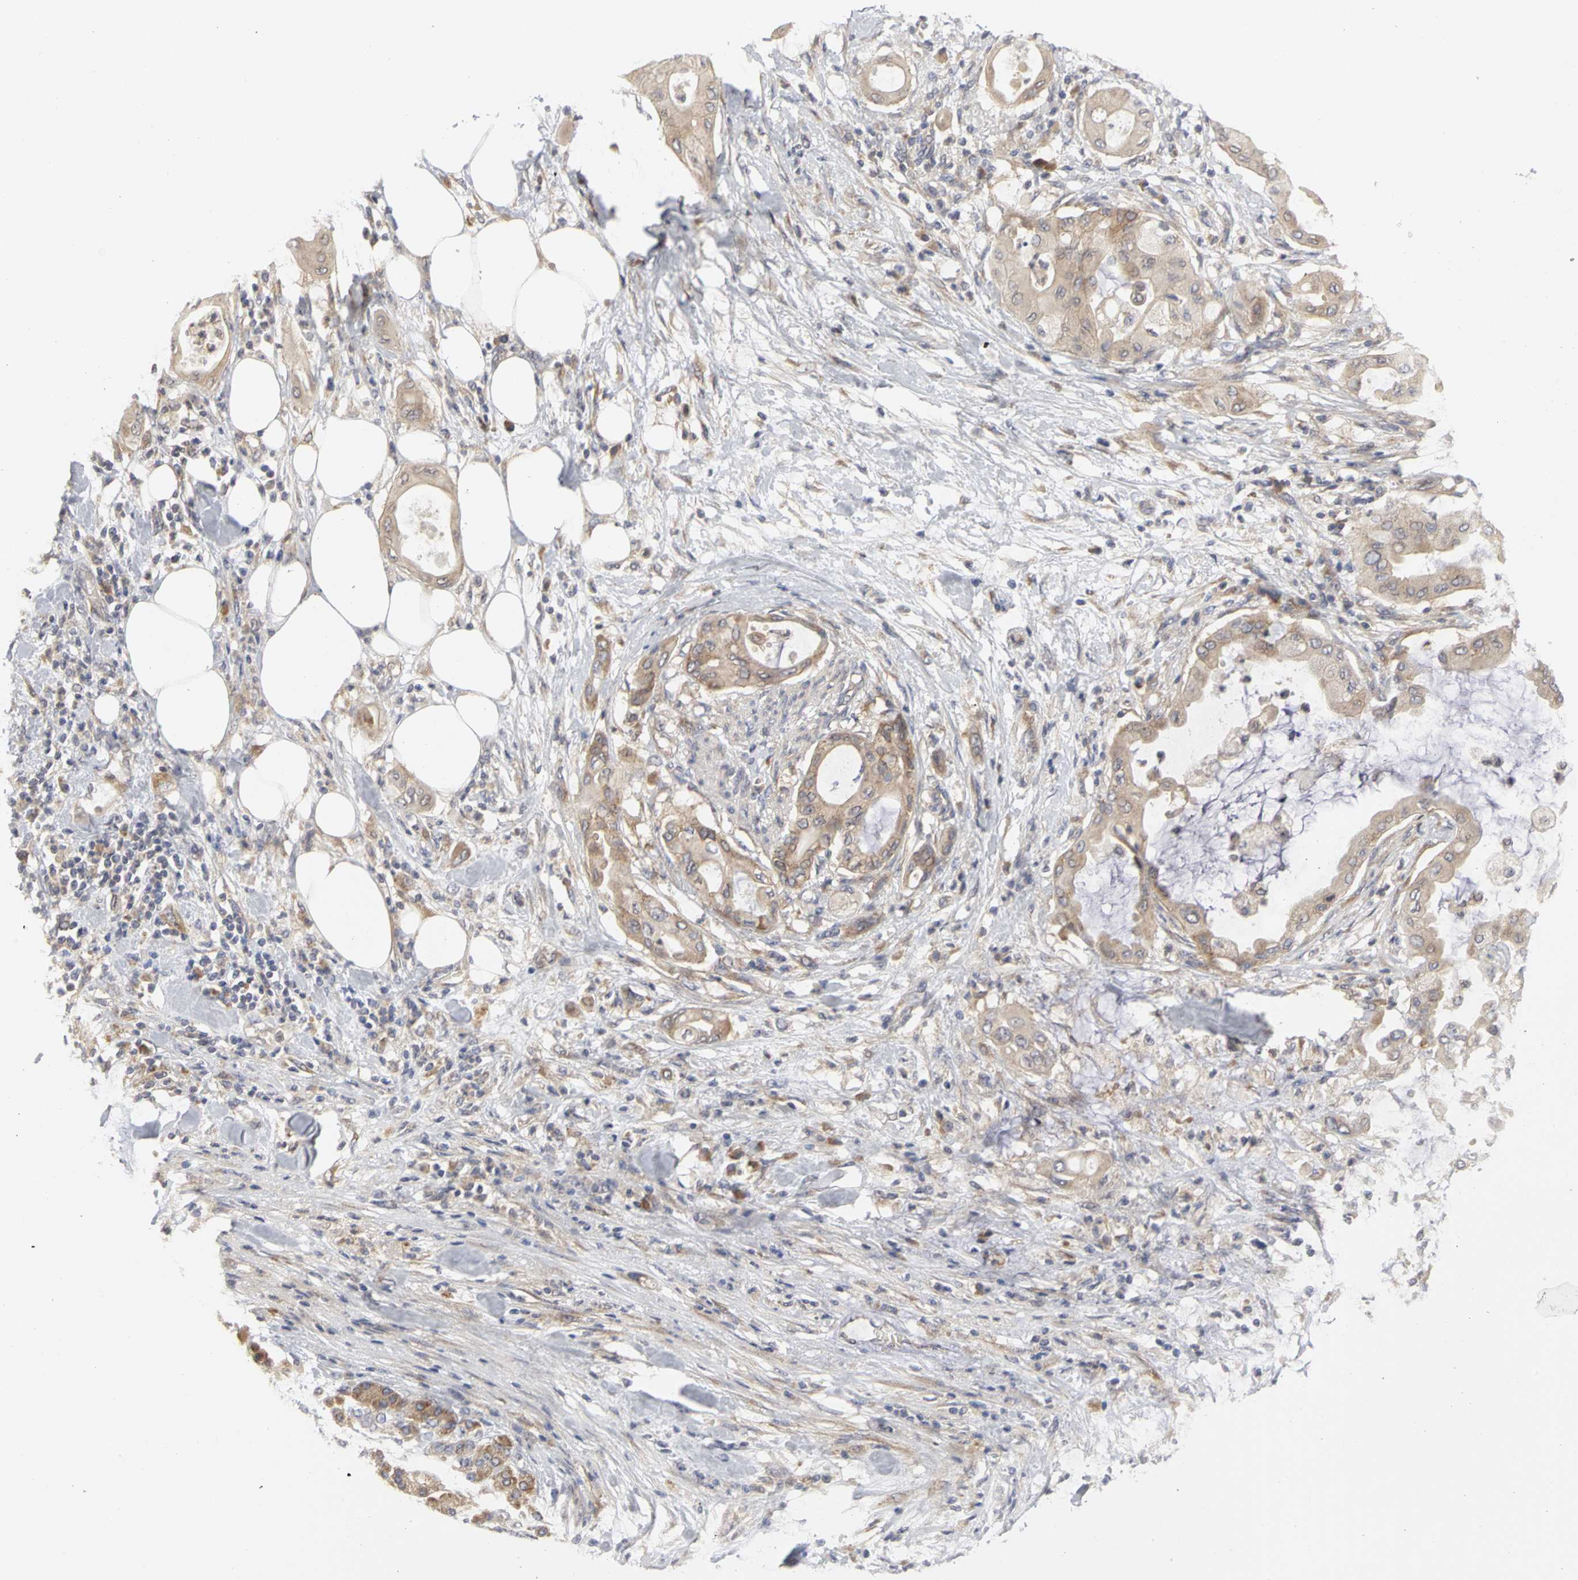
{"staining": {"intensity": "weak", "quantity": ">75%", "location": "cytoplasmic/membranous"}, "tissue": "pancreatic cancer", "cell_type": "Tumor cells", "image_type": "cancer", "snomed": [{"axis": "morphology", "description": "Adenocarcinoma, NOS"}, {"axis": "morphology", "description": "Adenocarcinoma, metastatic, NOS"}, {"axis": "topography", "description": "Lymph node"}, {"axis": "topography", "description": "Pancreas"}, {"axis": "topography", "description": "Duodenum"}], "caption": "Protein expression analysis of human pancreatic cancer (metastatic adenocarcinoma) reveals weak cytoplasmic/membranous positivity in approximately >75% of tumor cells. (Stains: DAB in brown, nuclei in blue, Microscopy: brightfield microscopy at high magnification).", "gene": "IRAK1", "patient": {"sex": "female", "age": 64}}